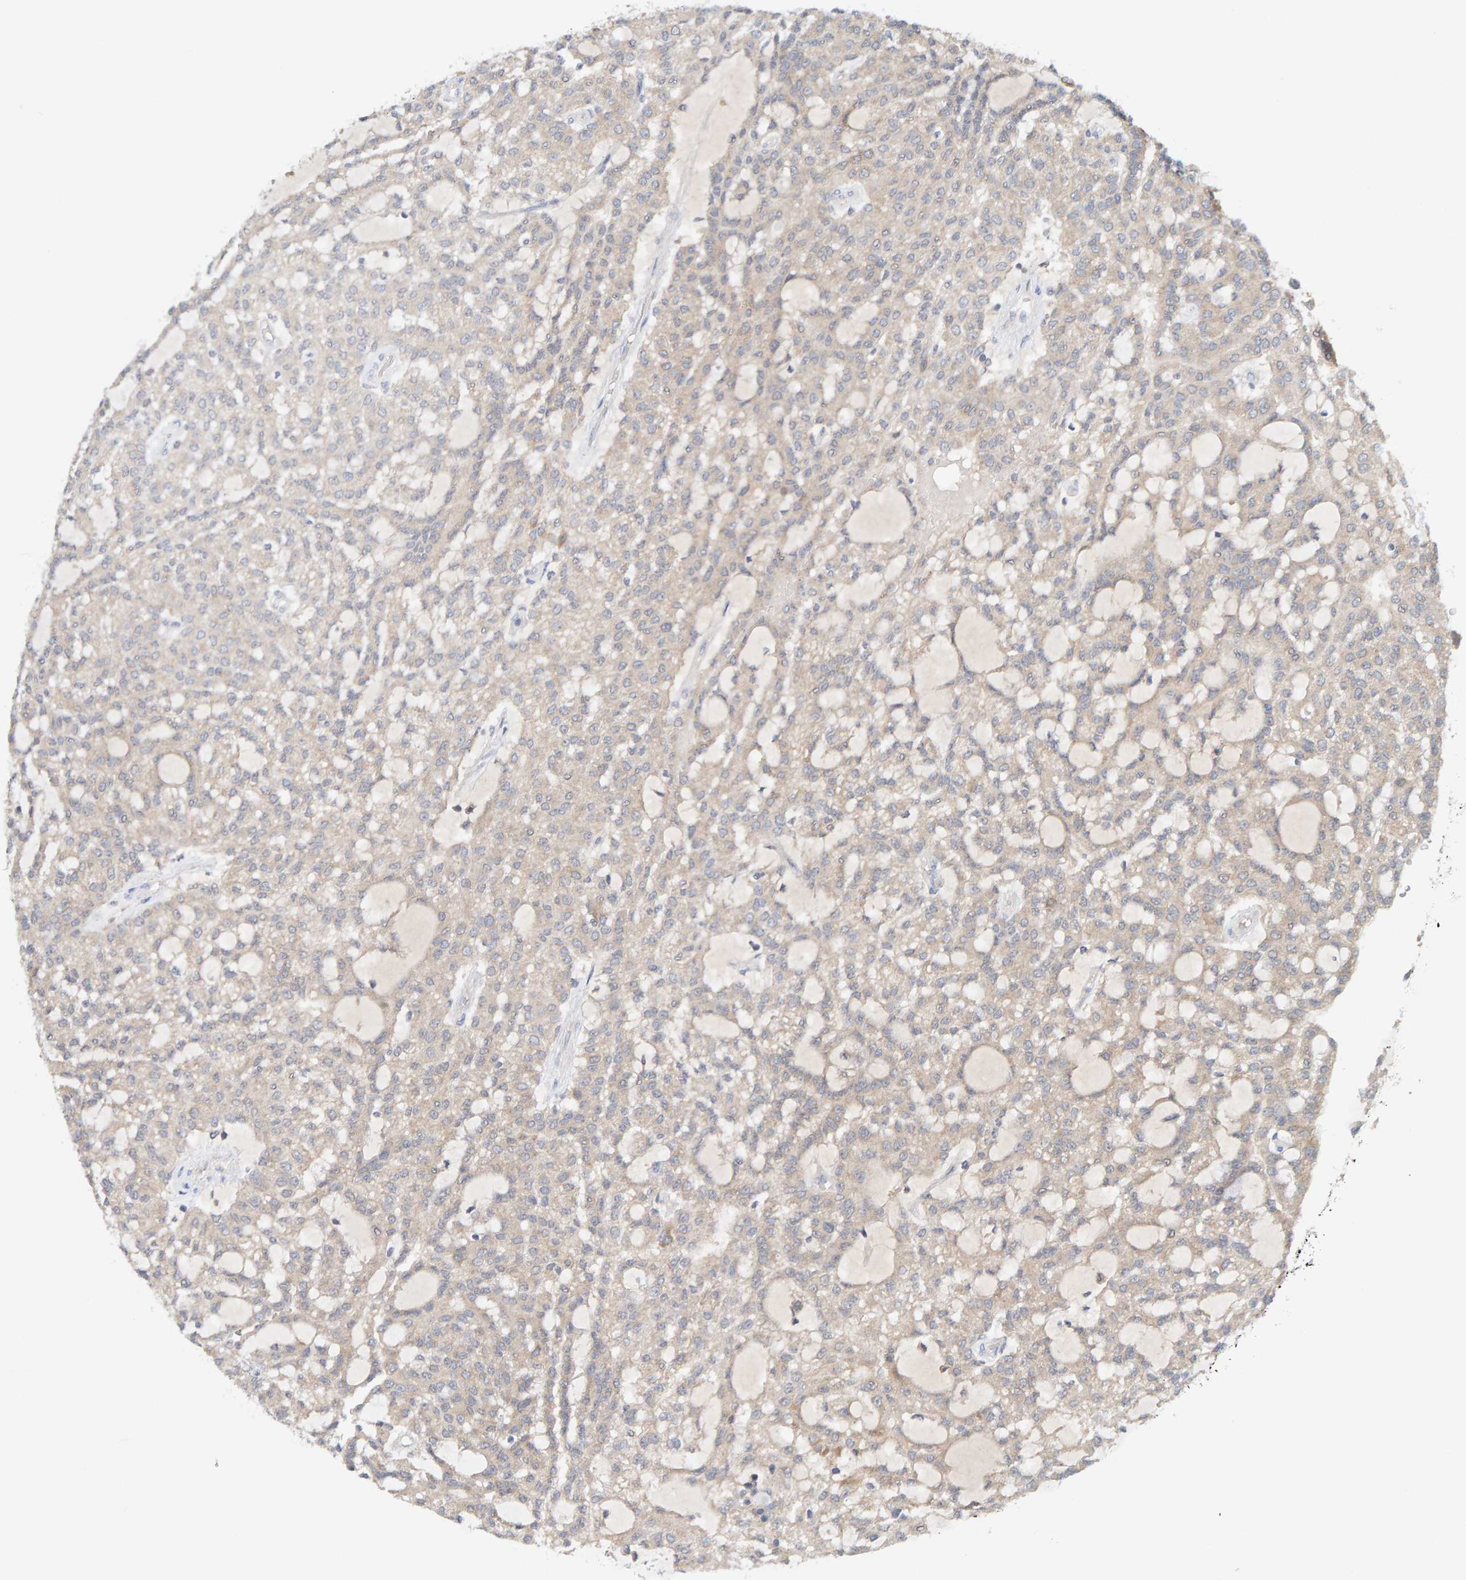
{"staining": {"intensity": "weak", "quantity": "<25%", "location": "cytoplasmic/membranous"}, "tissue": "renal cancer", "cell_type": "Tumor cells", "image_type": "cancer", "snomed": [{"axis": "morphology", "description": "Adenocarcinoma, NOS"}, {"axis": "topography", "description": "Kidney"}], "caption": "Photomicrograph shows no protein positivity in tumor cells of adenocarcinoma (renal) tissue.", "gene": "TATDN1", "patient": {"sex": "male", "age": 63}}